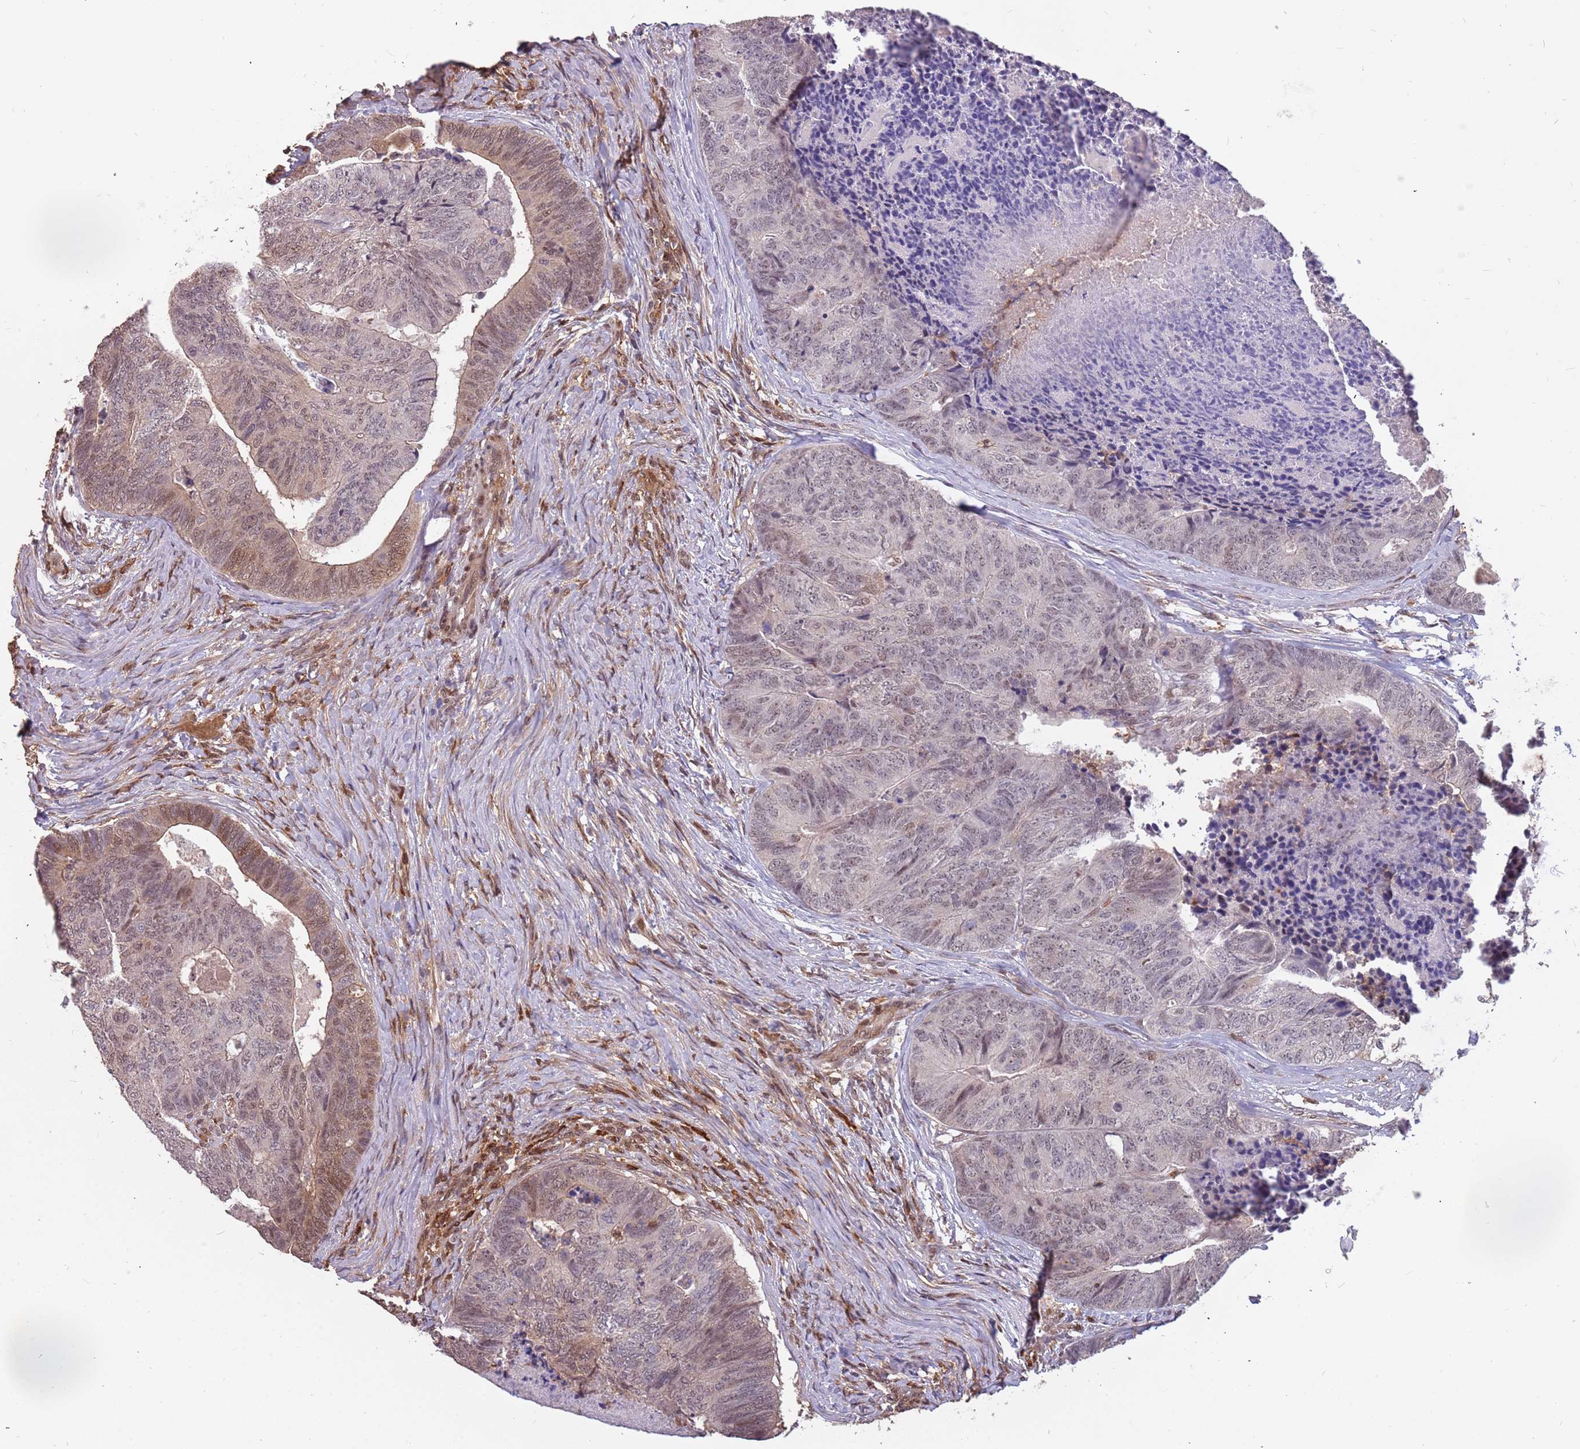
{"staining": {"intensity": "moderate", "quantity": "<25%", "location": "nuclear"}, "tissue": "colorectal cancer", "cell_type": "Tumor cells", "image_type": "cancer", "snomed": [{"axis": "morphology", "description": "Adenocarcinoma, NOS"}, {"axis": "topography", "description": "Colon"}], "caption": "Colorectal cancer stained with a protein marker demonstrates moderate staining in tumor cells.", "gene": "GBP2", "patient": {"sex": "female", "age": 67}}